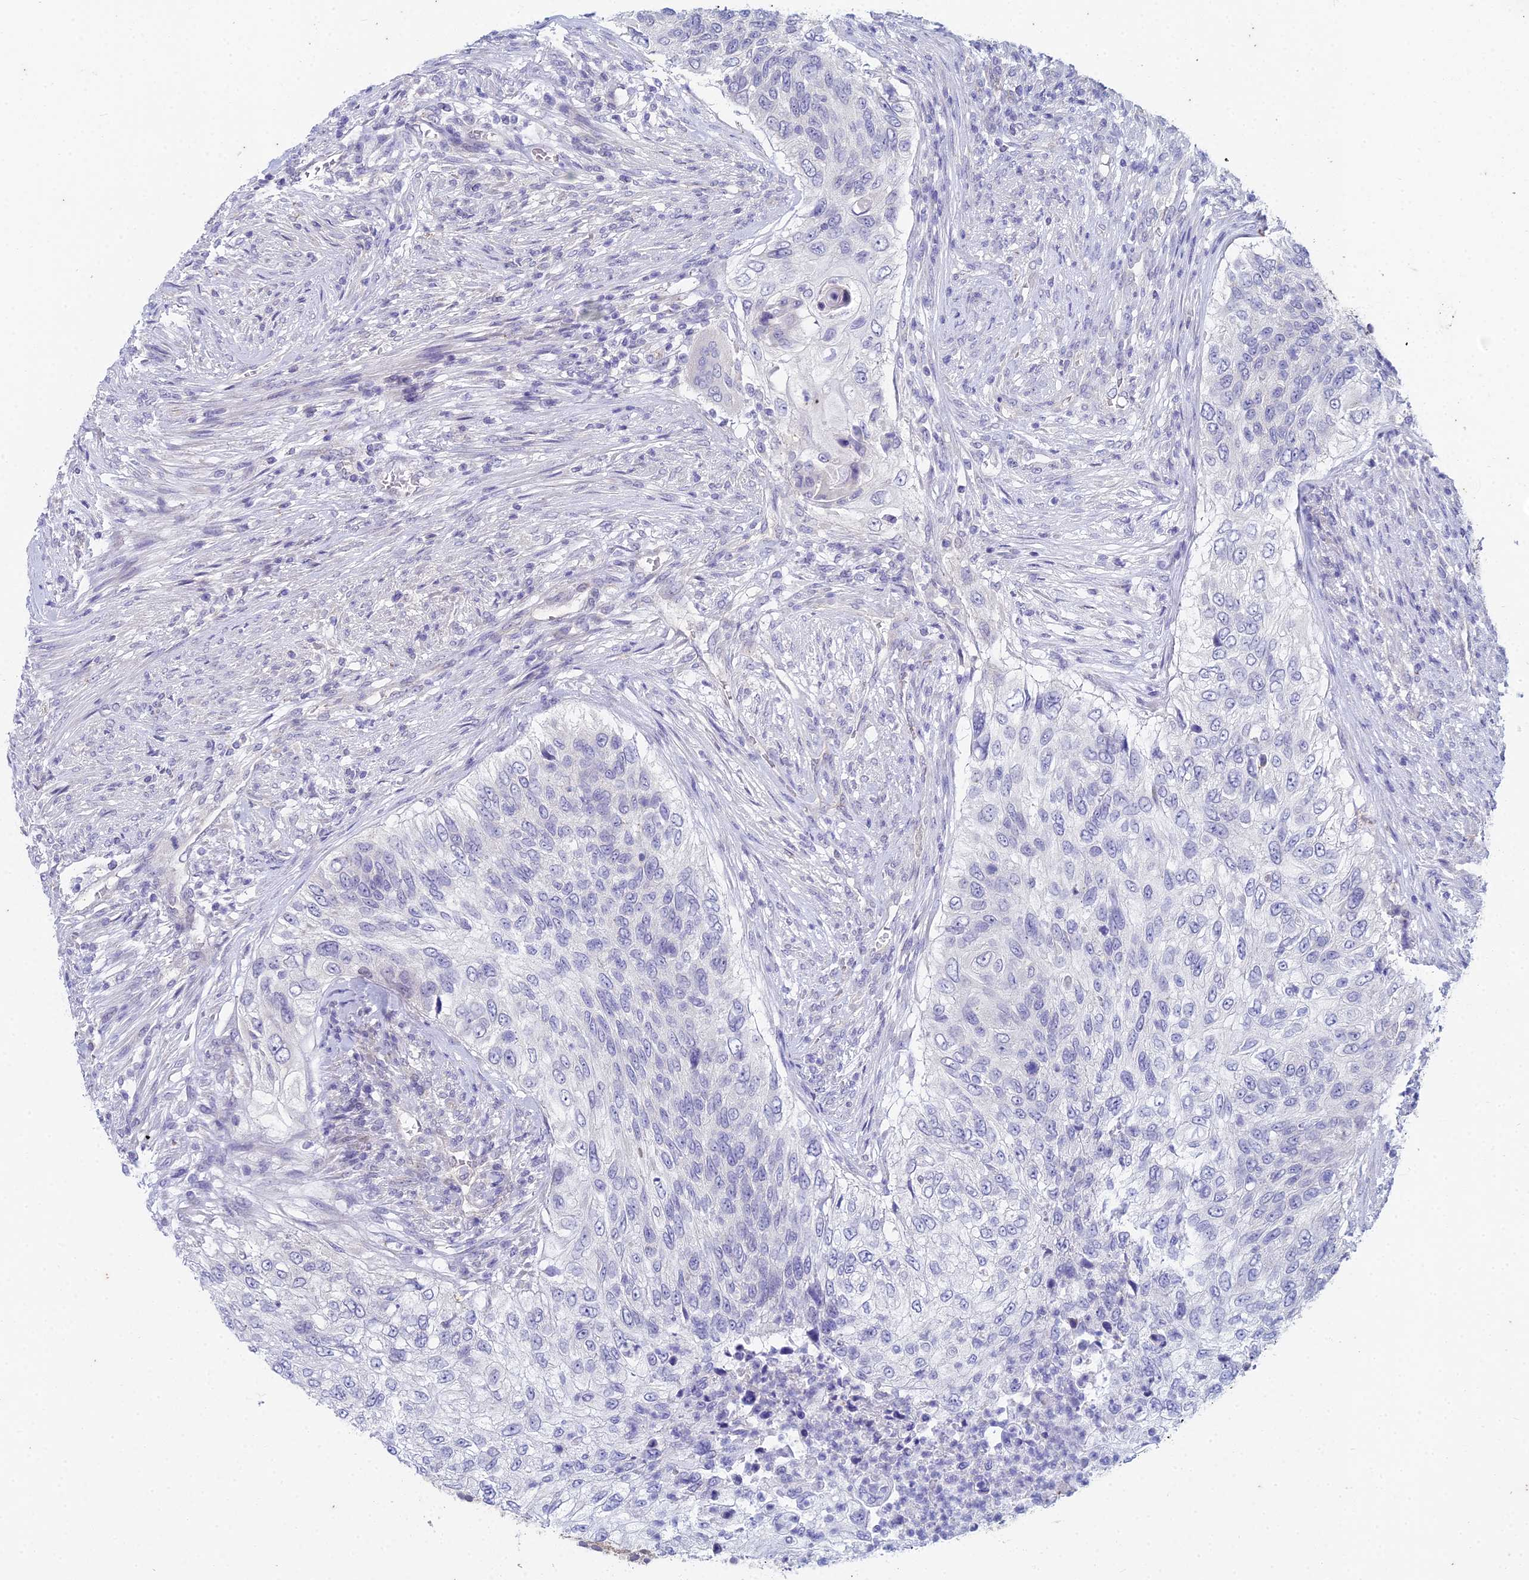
{"staining": {"intensity": "negative", "quantity": "none", "location": "none"}, "tissue": "urothelial cancer", "cell_type": "Tumor cells", "image_type": "cancer", "snomed": [{"axis": "morphology", "description": "Urothelial carcinoma, High grade"}, {"axis": "topography", "description": "Urinary bladder"}], "caption": "Tumor cells are negative for brown protein staining in urothelial carcinoma (high-grade).", "gene": "EEF2KMT", "patient": {"sex": "female", "age": 60}}